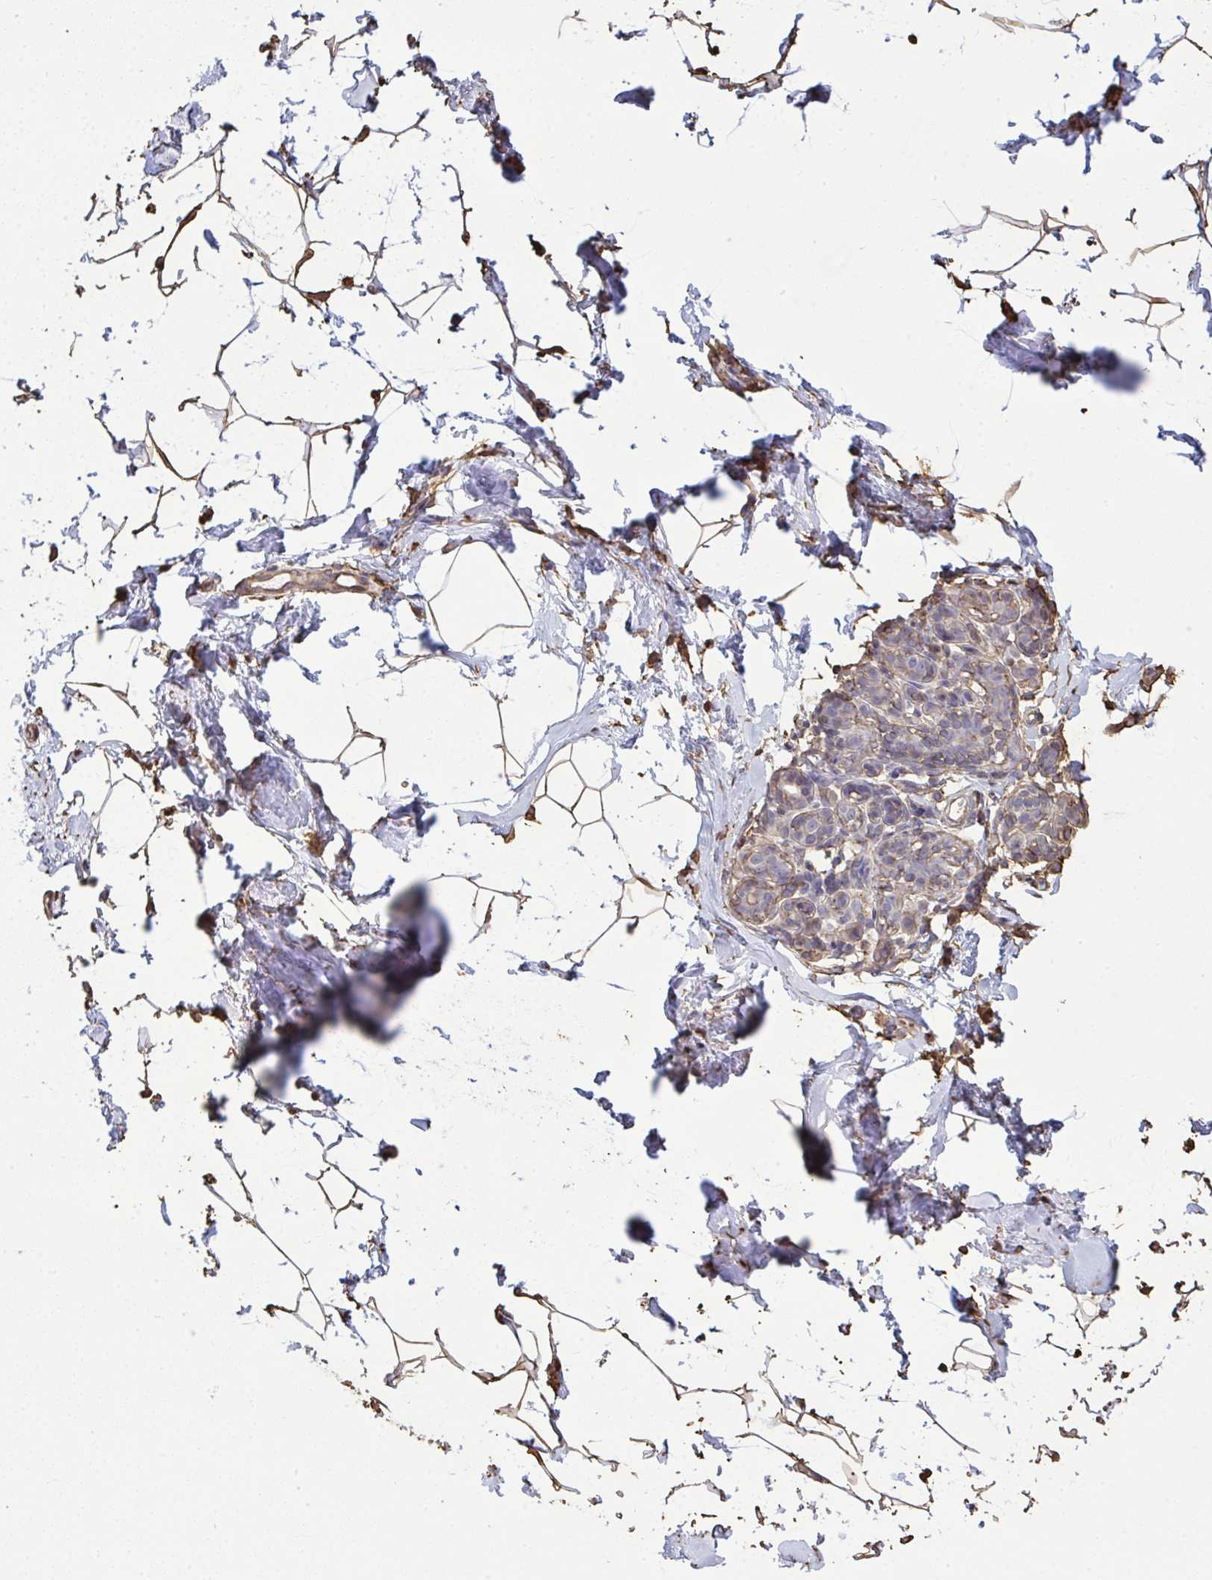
{"staining": {"intensity": "moderate", "quantity": ">75%", "location": "cytoplasmic/membranous"}, "tissue": "breast", "cell_type": "Adipocytes", "image_type": "normal", "snomed": [{"axis": "morphology", "description": "Normal tissue, NOS"}, {"axis": "topography", "description": "Breast"}], "caption": "Protein positivity by immunohistochemistry demonstrates moderate cytoplasmic/membranous positivity in about >75% of adipocytes in normal breast.", "gene": "ANXA5", "patient": {"sex": "female", "age": 32}}